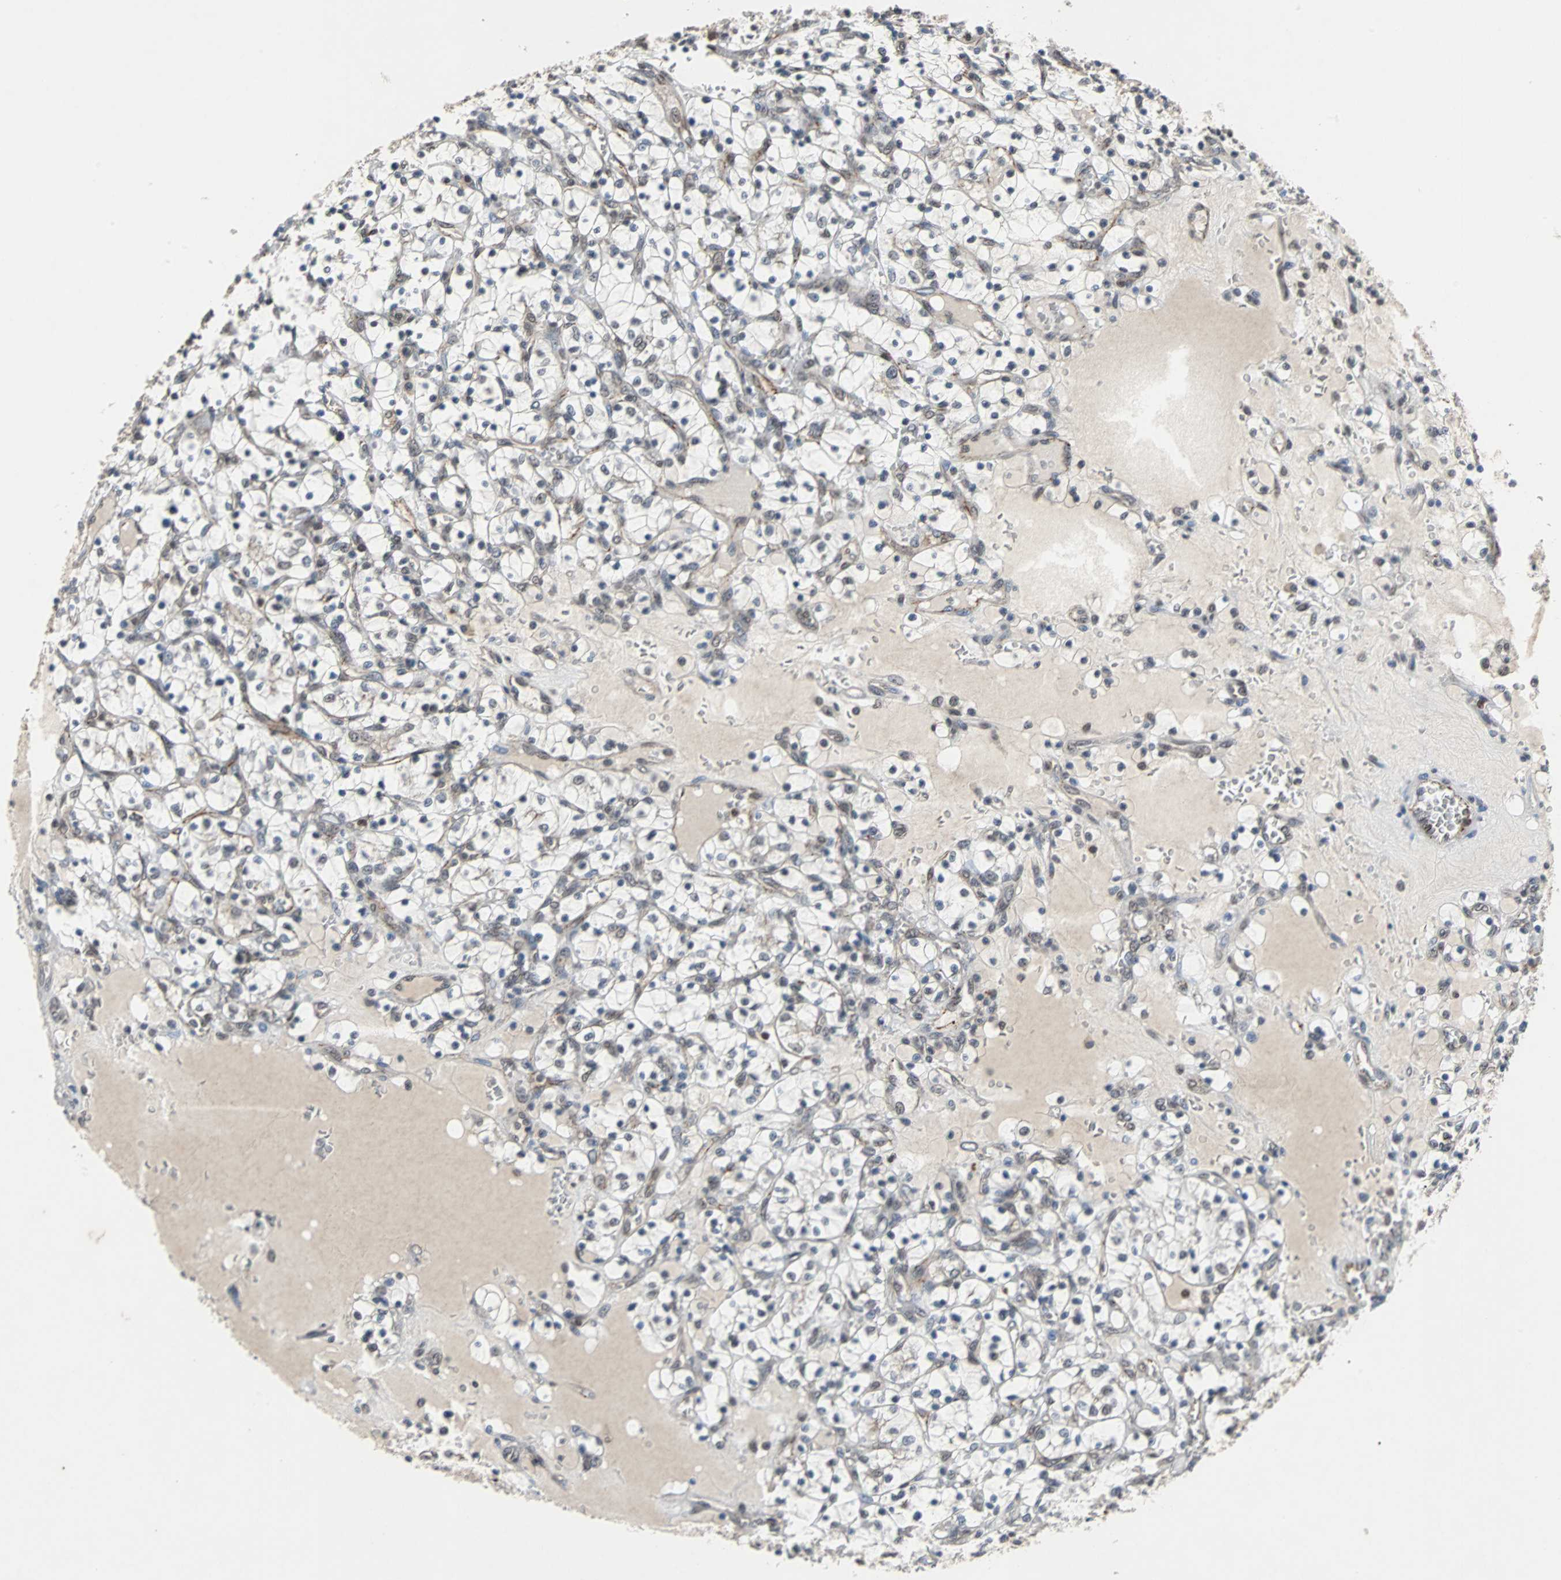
{"staining": {"intensity": "weak", "quantity": "25%-75%", "location": "cytoplasmic/membranous"}, "tissue": "renal cancer", "cell_type": "Tumor cells", "image_type": "cancer", "snomed": [{"axis": "morphology", "description": "Adenocarcinoma, NOS"}, {"axis": "topography", "description": "Kidney"}], "caption": "Tumor cells display low levels of weak cytoplasmic/membranous expression in approximately 25%-75% of cells in human adenocarcinoma (renal).", "gene": "LSR", "patient": {"sex": "female", "age": 69}}